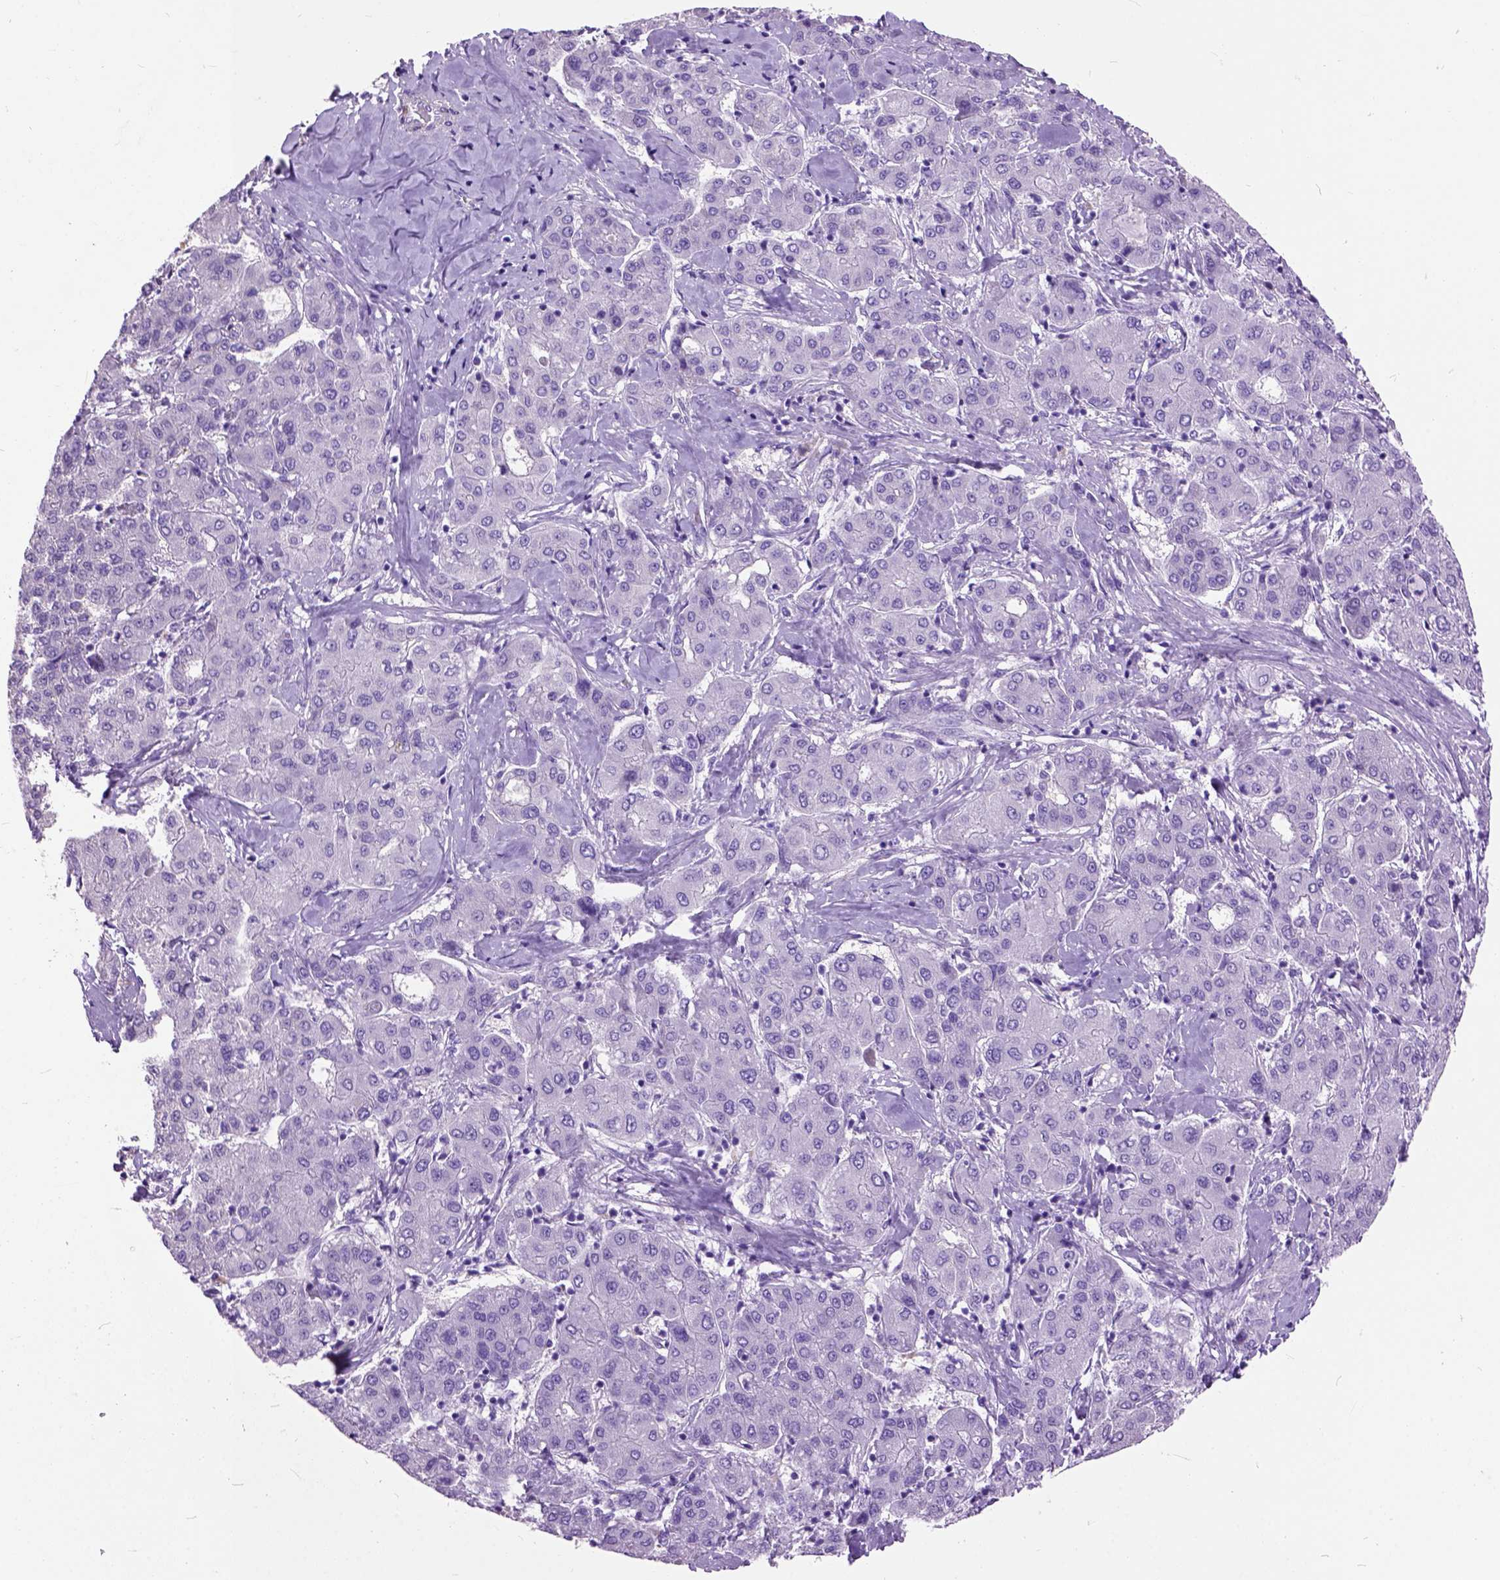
{"staining": {"intensity": "negative", "quantity": "none", "location": "none"}, "tissue": "liver cancer", "cell_type": "Tumor cells", "image_type": "cancer", "snomed": [{"axis": "morphology", "description": "Carcinoma, Hepatocellular, NOS"}, {"axis": "topography", "description": "Liver"}], "caption": "An IHC micrograph of liver cancer is shown. There is no staining in tumor cells of liver cancer.", "gene": "MAPT", "patient": {"sex": "male", "age": 65}}